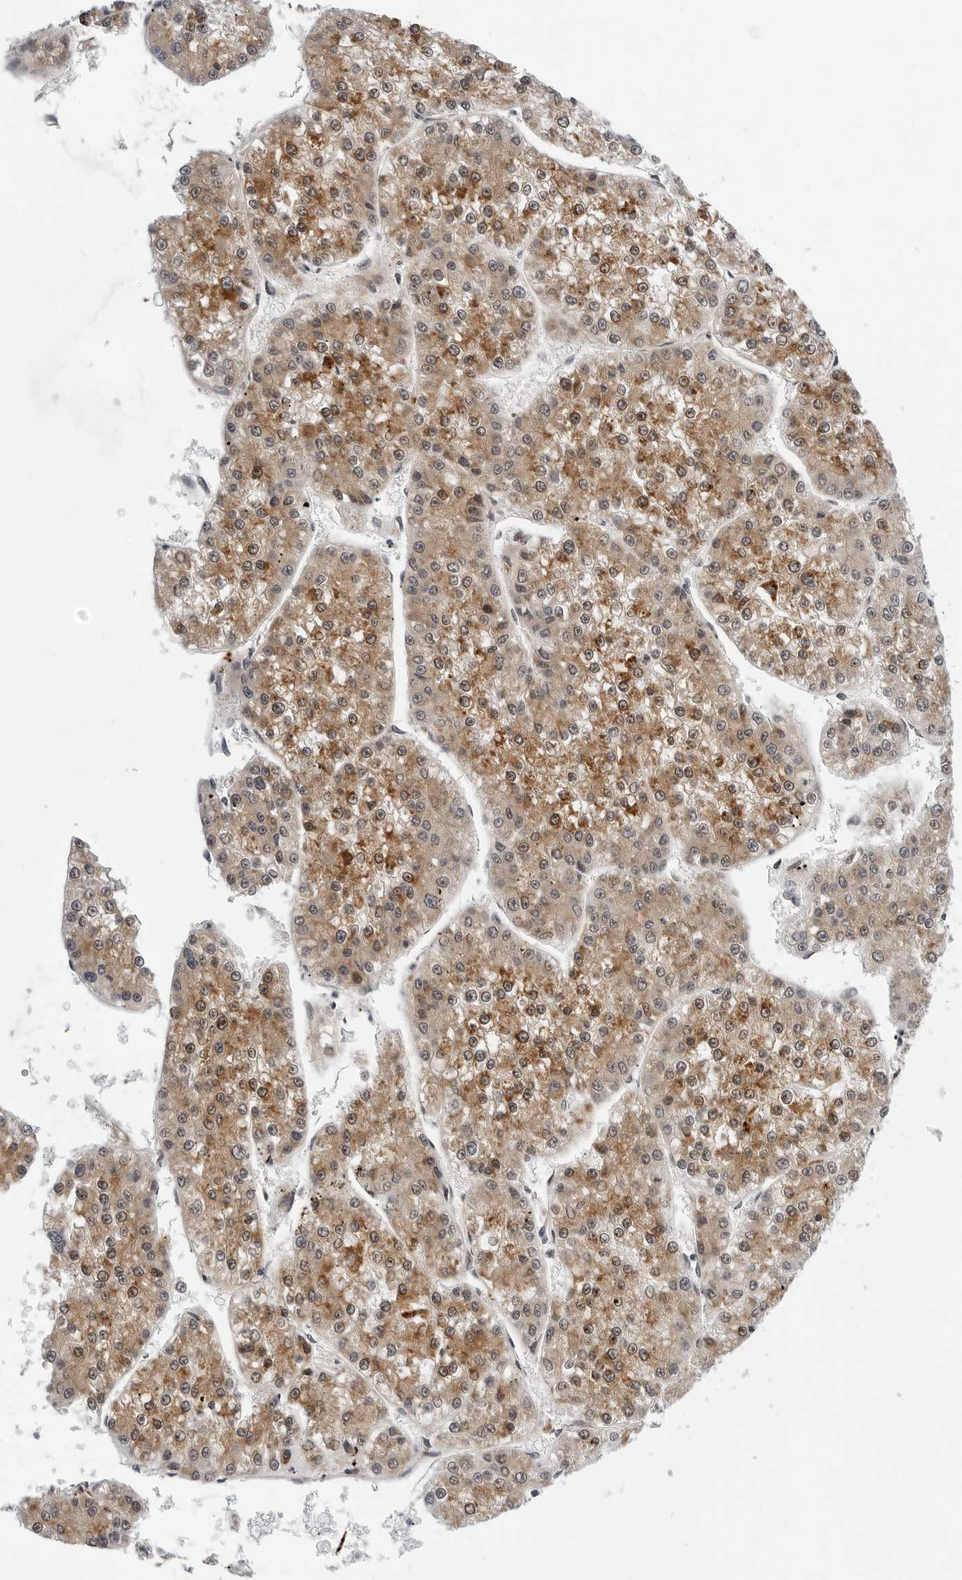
{"staining": {"intensity": "moderate", "quantity": ">75%", "location": "cytoplasmic/membranous"}, "tissue": "liver cancer", "cell_type": "Tumor cells", "image_type": "cancer", "snomed": [{"axis": "morphology", "description": "Carcinoma, Hepatocellular, NOS"}, {"axis": "topography", "description": "Liver"}], "caption": "DAB (3,3'-diaminobenzidine) immunohistochemical staining of human hepatocellular carcinoma (liver) displays moderate cytoplasmic/membranous protein expression in about >75% of tumor cells.", "gene": "KIAA1614", "patient": {"sex": "female", "age": 73}}